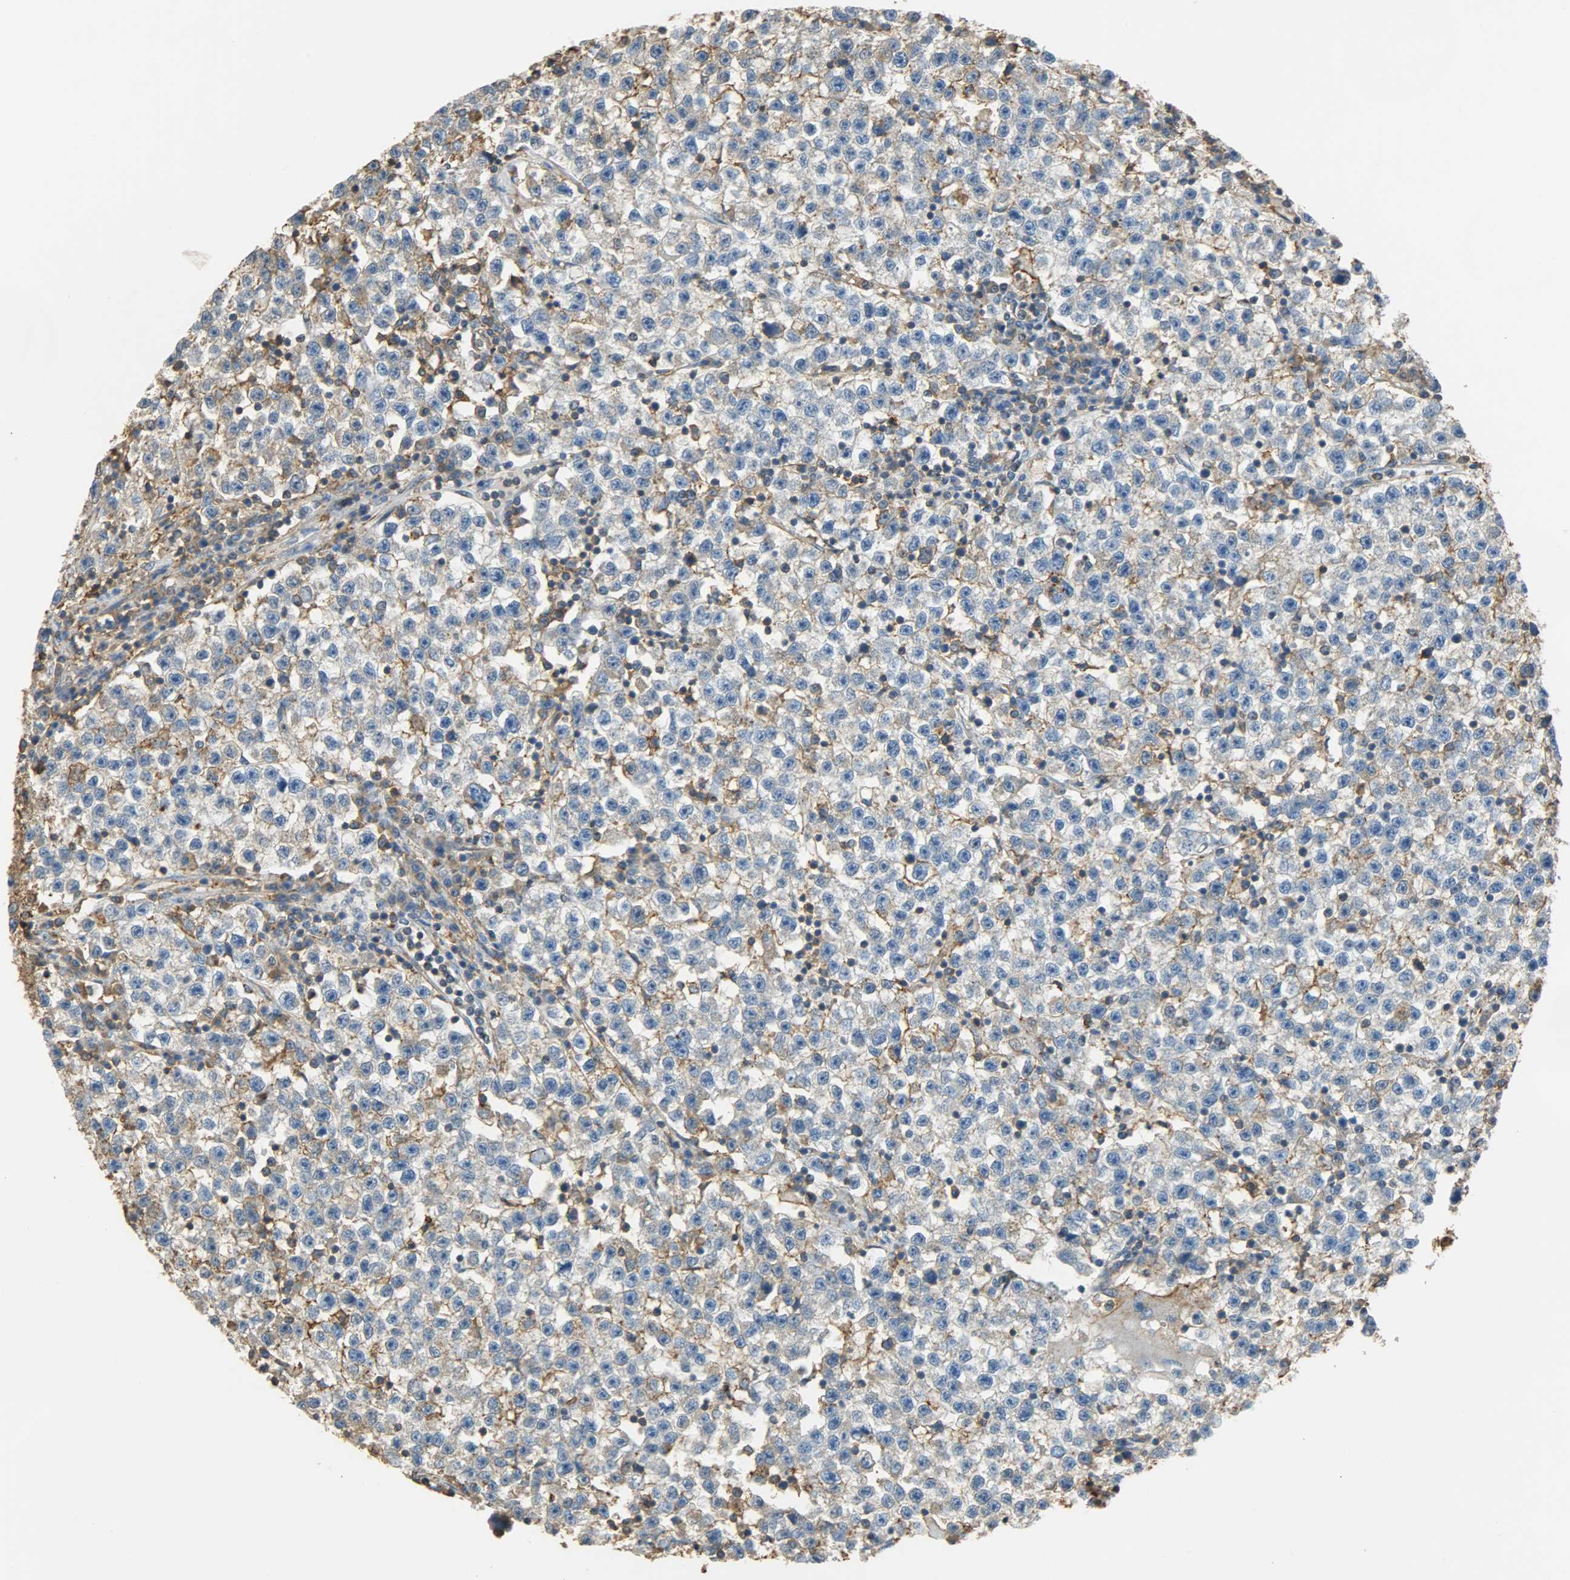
{"staining": {"intensity": "negative", "quantity": "none", "location": "none"}, "tissue": "testis cancer", "cell_type": "Tumor cells", "image_type": "cancer", "snomed": [{"axis": "morphology", "description": "Seminoma, NOS"}, {"axis": "topography", "description": "Testis"}], "caption": "This is an immunohistochemistry (IHC) photomicrograph of testis cancer (seminoma). There is no expression in tumor cells.", "gene": "ANXA6", "patient": {"sex": "male", "age": 22}}